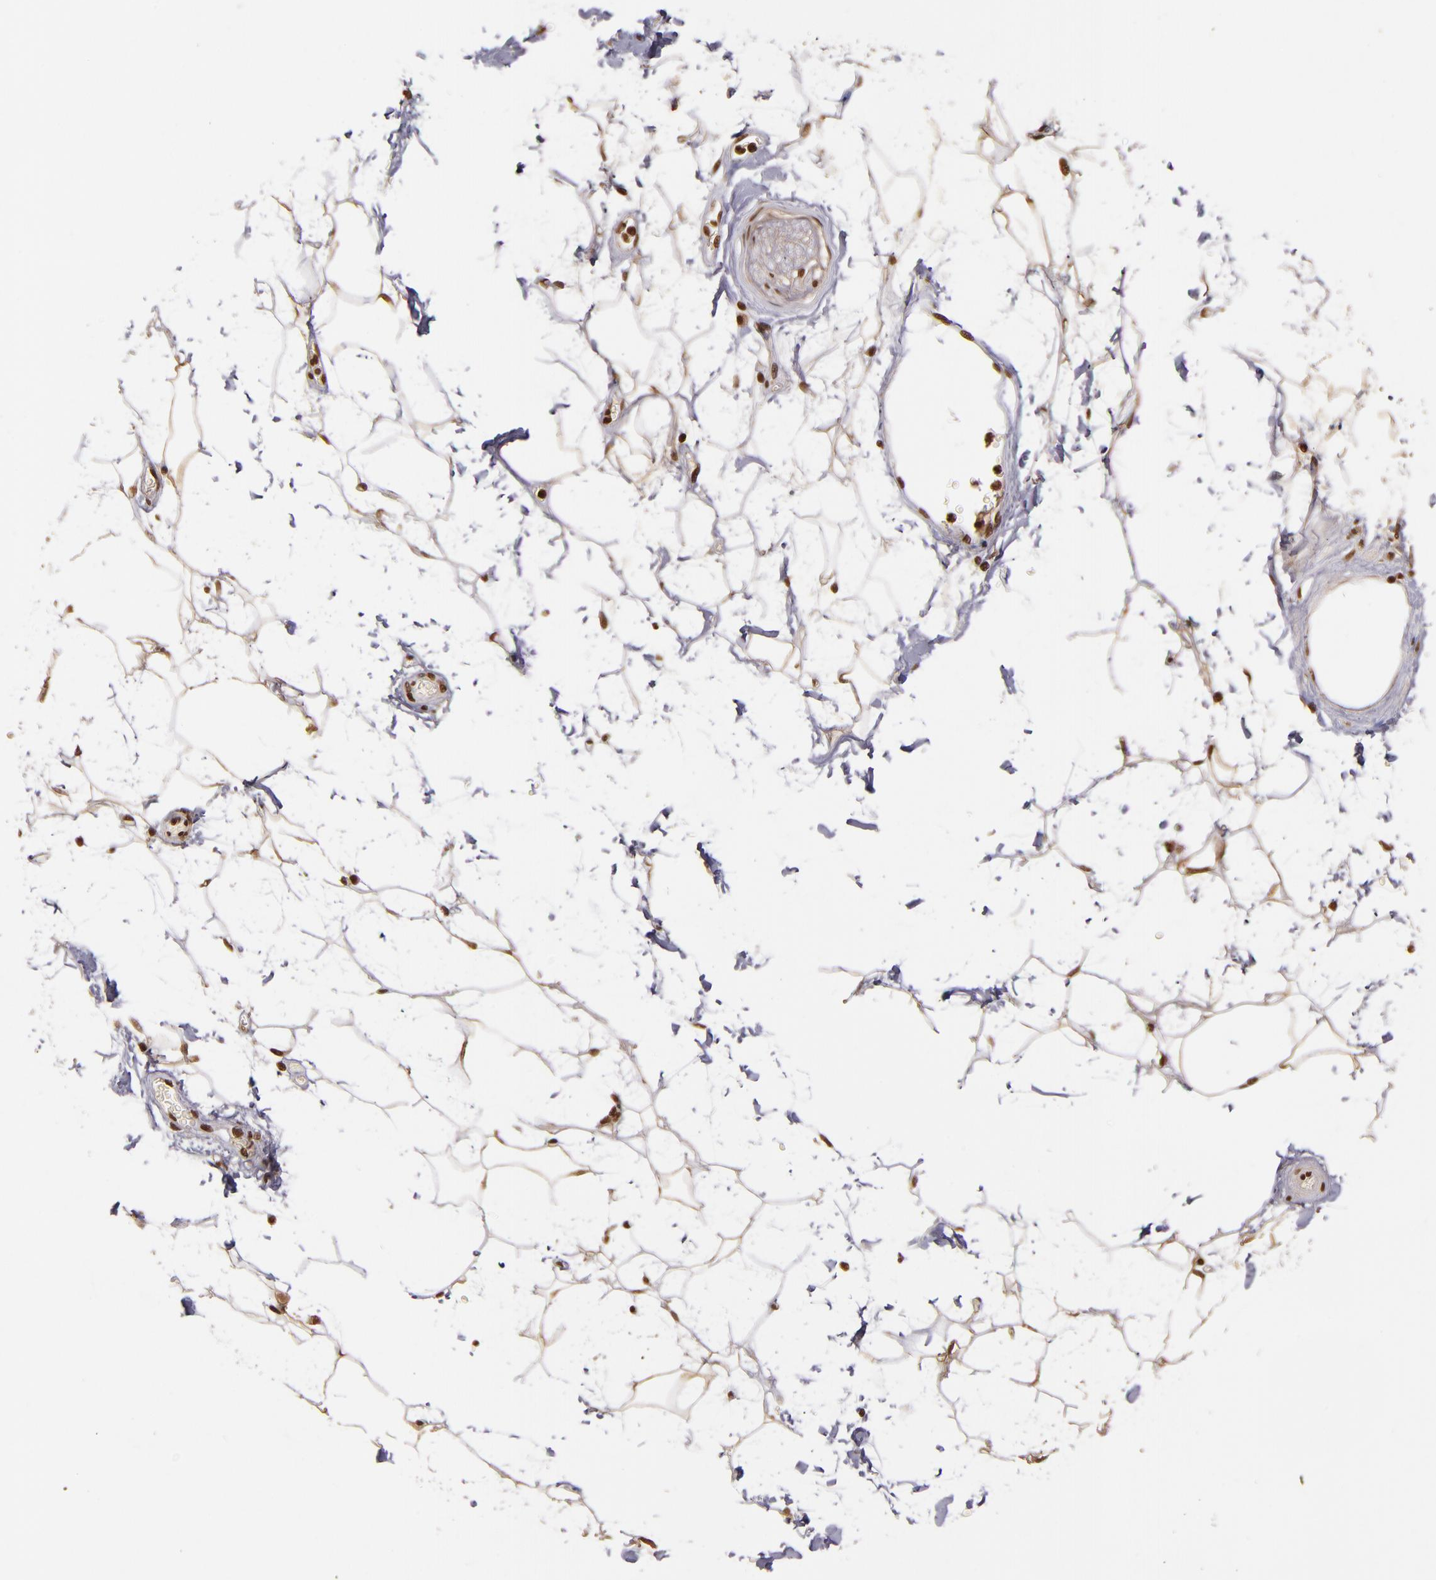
{"staining": {"intensity": "strong", "quantity": ">75%", "location": "nuclear"}, "tissue": "adipose tissue", "cell_type": "Adipocytes", "image_type": "normal", "snomed": [{"axis": "morphology", "description": "Normal tissue, NOS"}, {"axis": "topography", "description": "Soft tissue"}], "caption": "Approximately >75% of adipocytes in unremarkable human adipose tissue demonstrate strong nuclear protein staining as visualized by brown immunohistochemical staining.", "gene": "CUL3", "patient": {"sex": "male", "age": 72}}